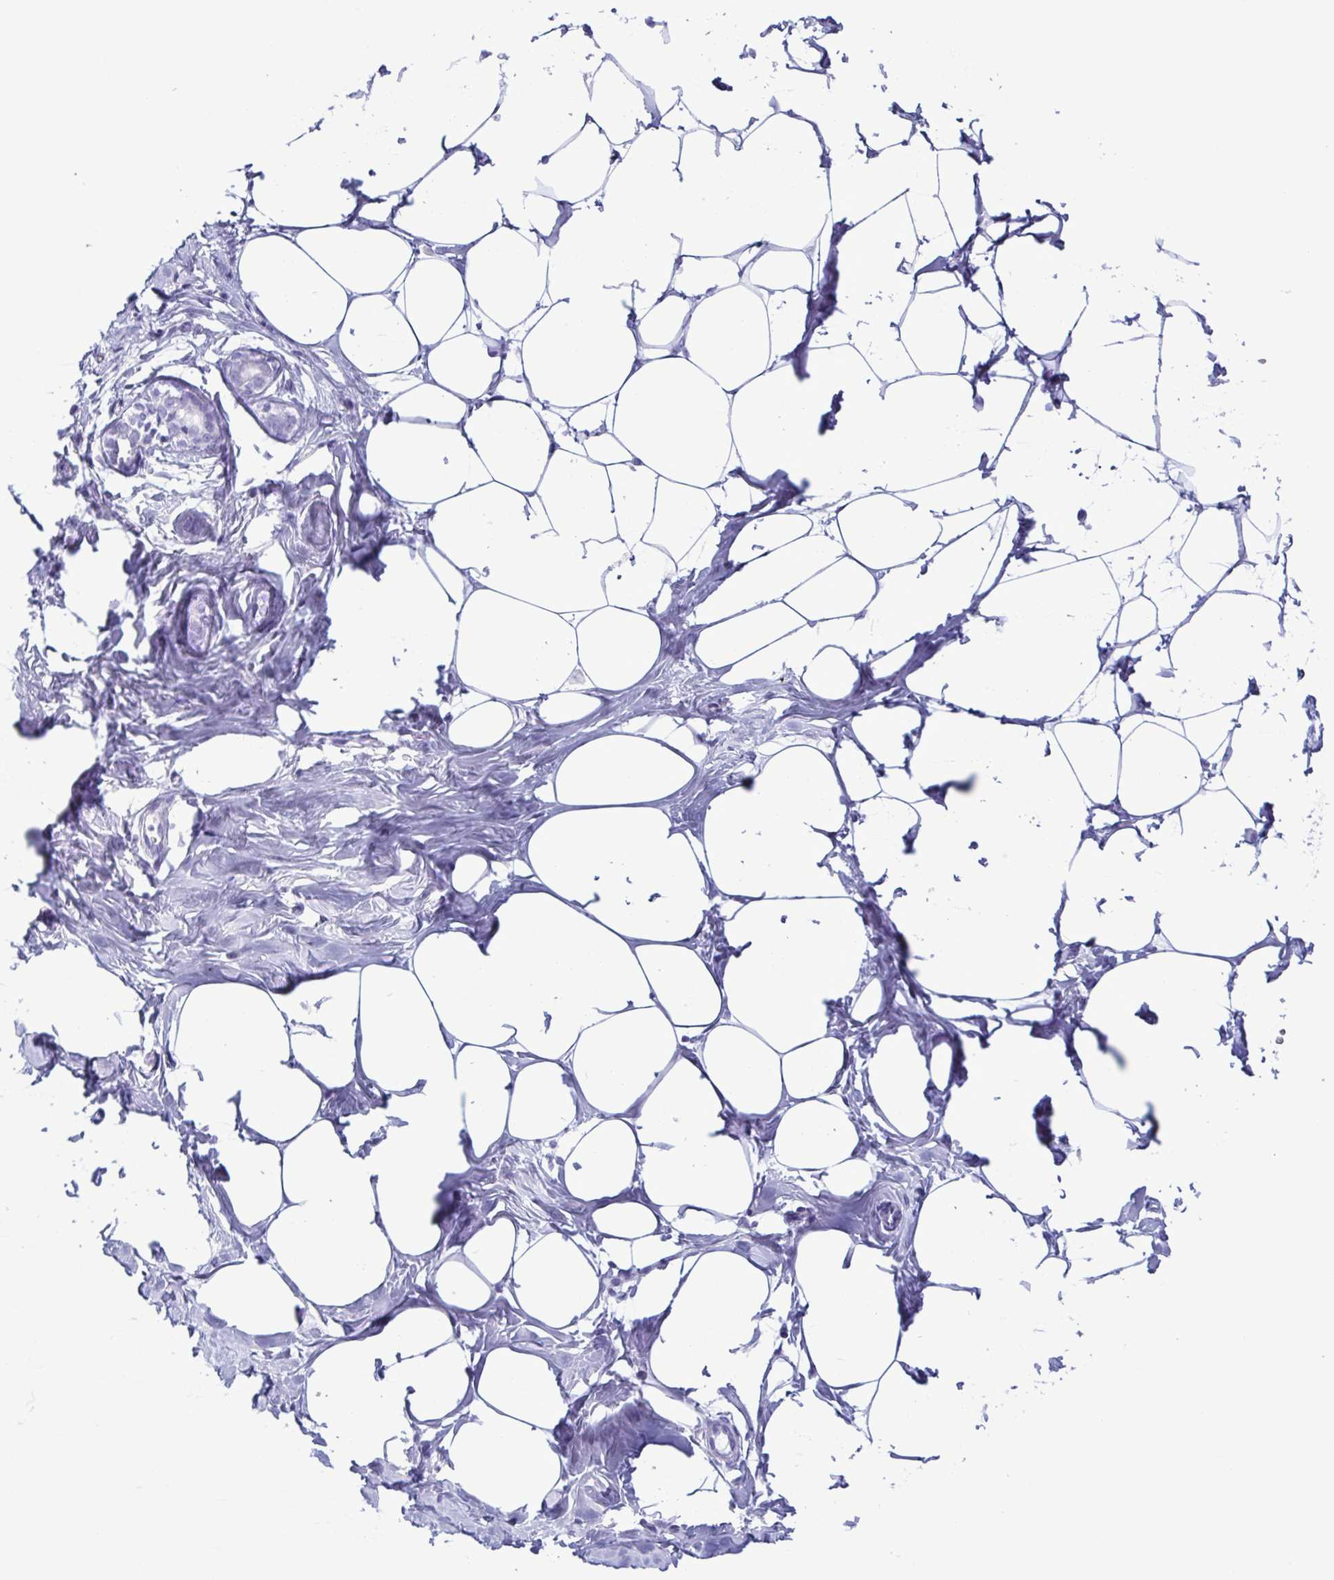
{"staining": {"intensity": "negative", "quantity": "none", "location": "none"}, "tissue": "breast", "cell_type": "Adipocytes", "image_type": "normal", "snomed": [{"axis": "morphology", "description": "Normal tissue, NOS"}, {"axis": "topography", "description": "Breast"}], "caption": "This is an IHC micrograph of normal human breast. There is no expression in adipocytes.", "gene": "LTF", "patient": {"sex": "female", "age": 27}}